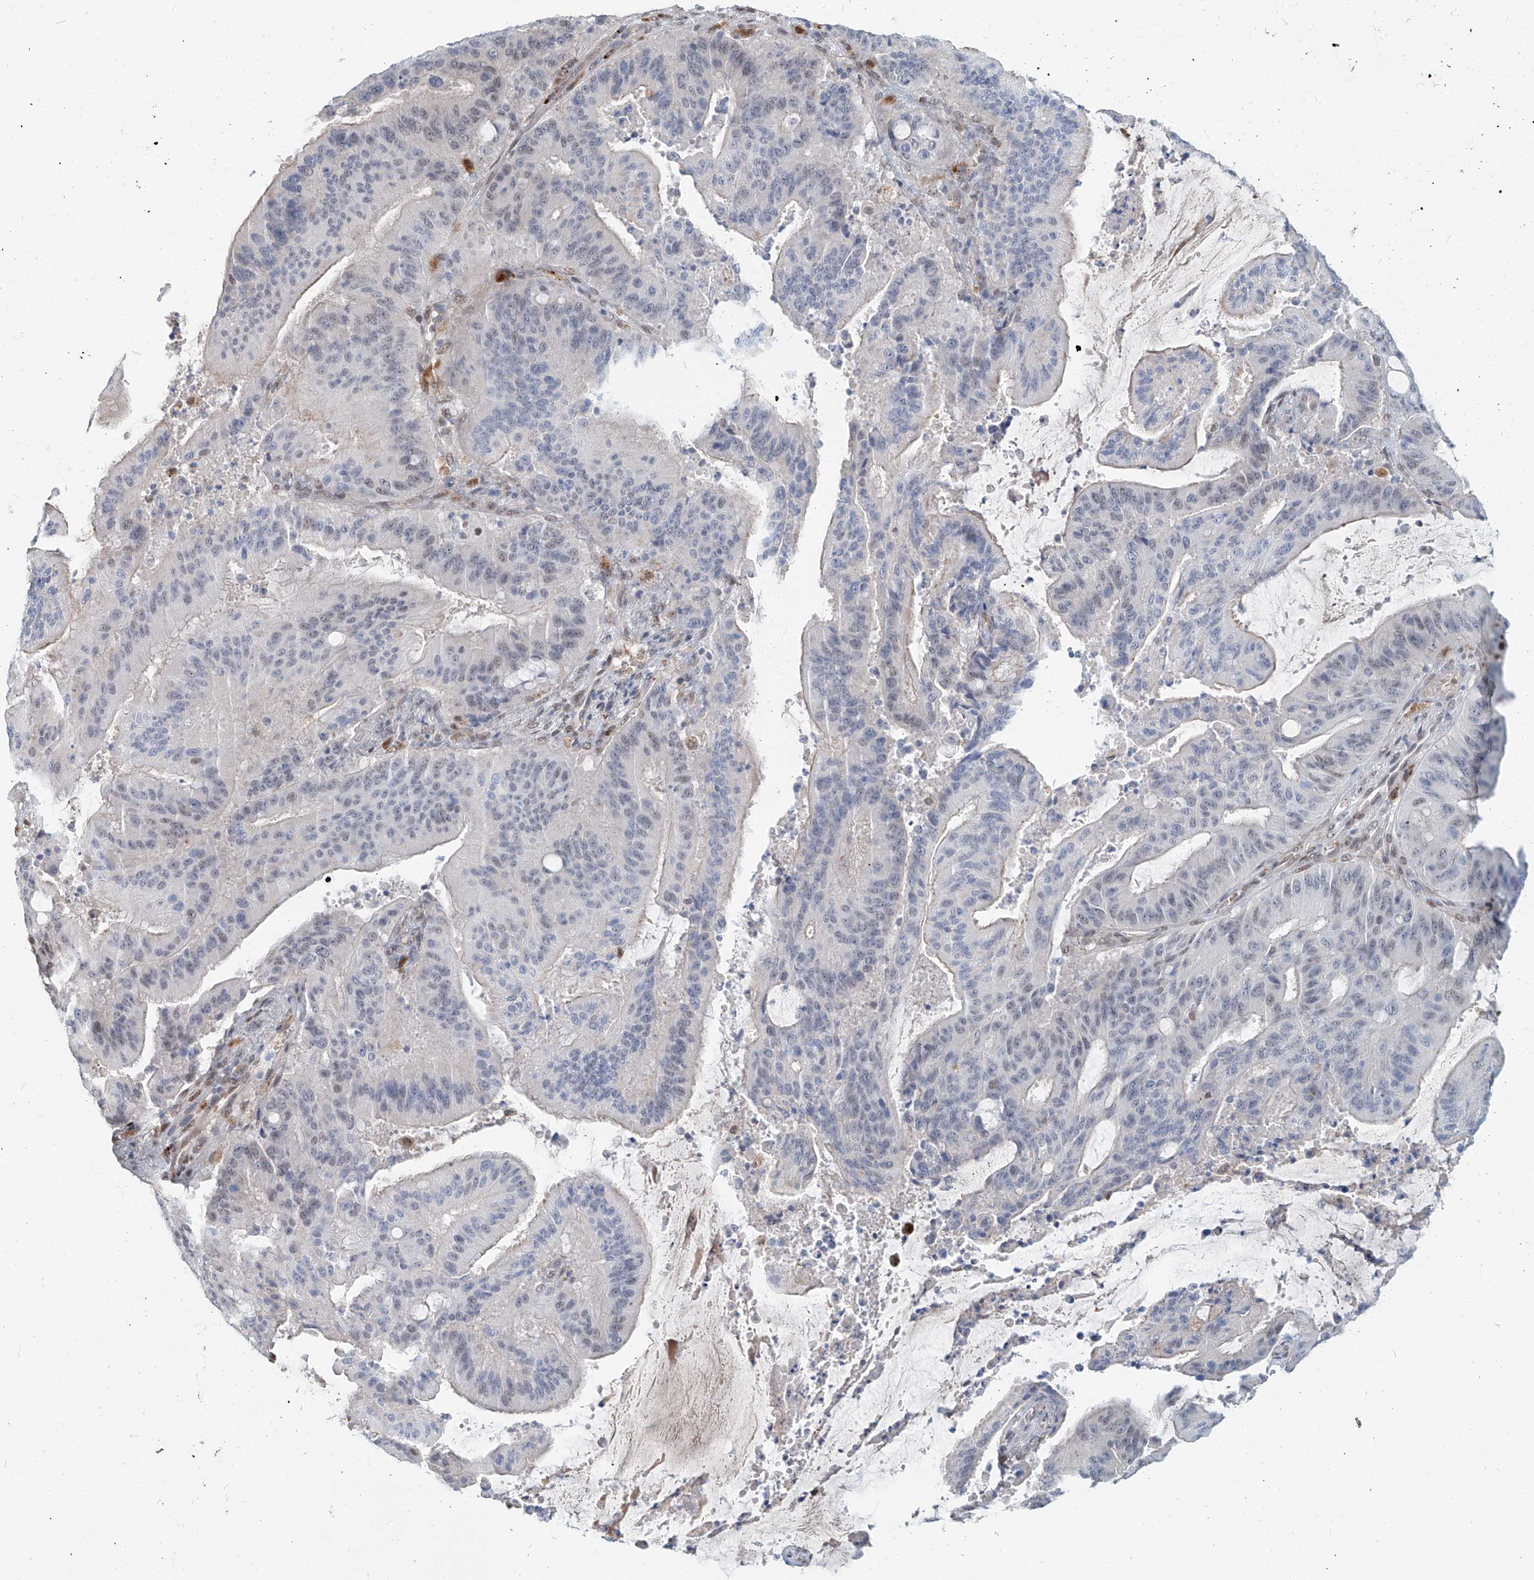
{"staining": {"intensity": "negative", "quantity": "none", "location": "none"}, "tissue": "liver cancer", "cell_type": "Tumor cells", "image_type": "cancer", "snomed": [{"axis": "morphology", "description": "Normal tissue, NOS"}, {"axis": "morphology", "description": "Cholangiocarcinoma"}, {"axis": "topography", "description": "Liver"}, {"axis": "topography", "description": "Peripheral nerve tissue"}], "caption": "The histopathology image exhibits no staining of tumor cells in liver cancer.", "gene": "SASH1", "patient": {"sex": "female", "age": 73}}